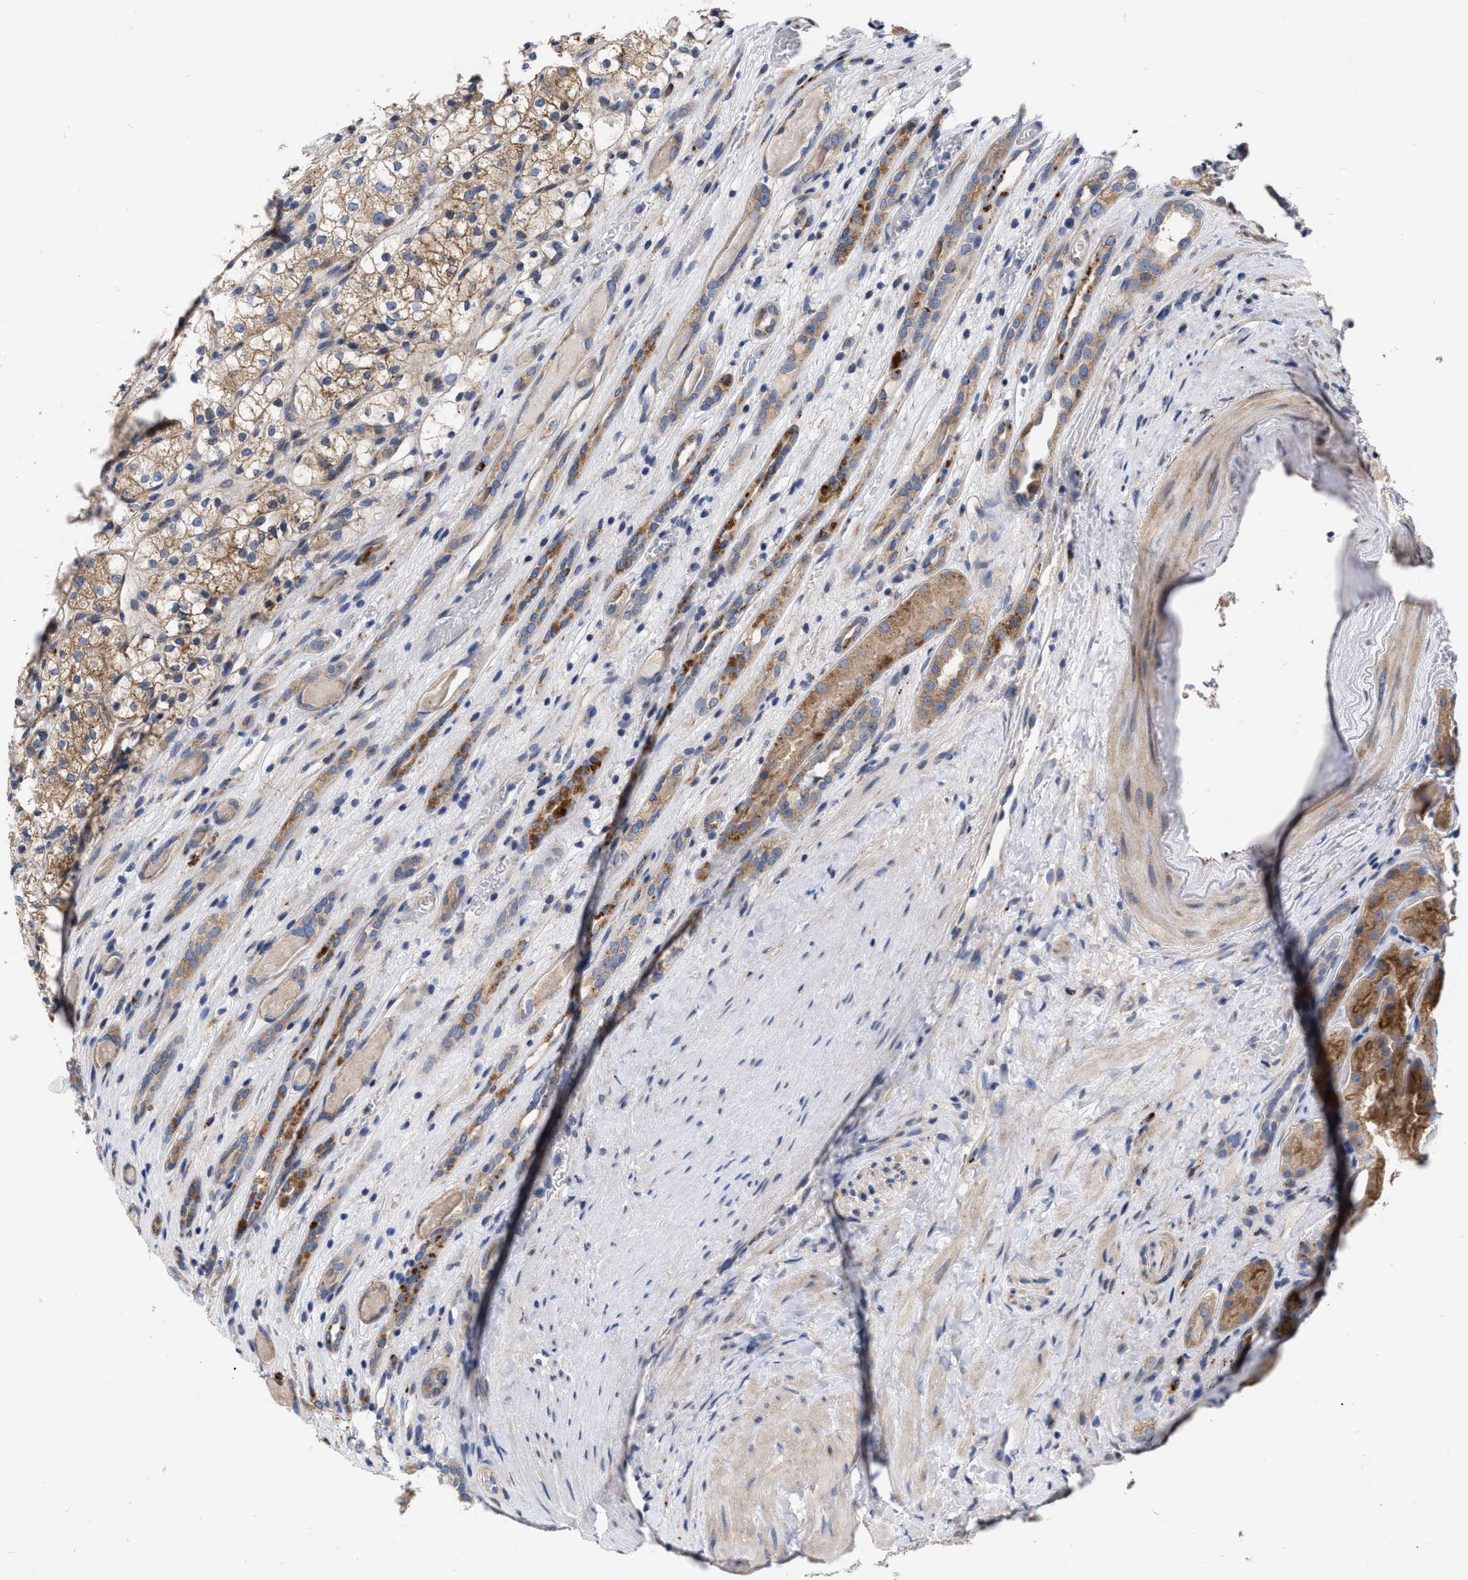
{"staining": {"intensity": "weak", "quantity": "25%-75%", "location": "cytoplasmic/membranous"}, "tissue": "renal cancer", "cell_type": "Tumor cells", "image_type": "cancer", "snomed": [{"axis": "morphology", "description": "Adenocarcinoma, NOS"}, {"axis": "topography", "description": "Kidney"}], "caption": "About 25%-75% of tumor cells in renal cancer (adenocarcinoma) display weak cytoplasmic/membranous protein staining as visualized by brown immunohistochemical staining.", "gene": "MLST8", "patient": {"sex": "female", "age": 60}}